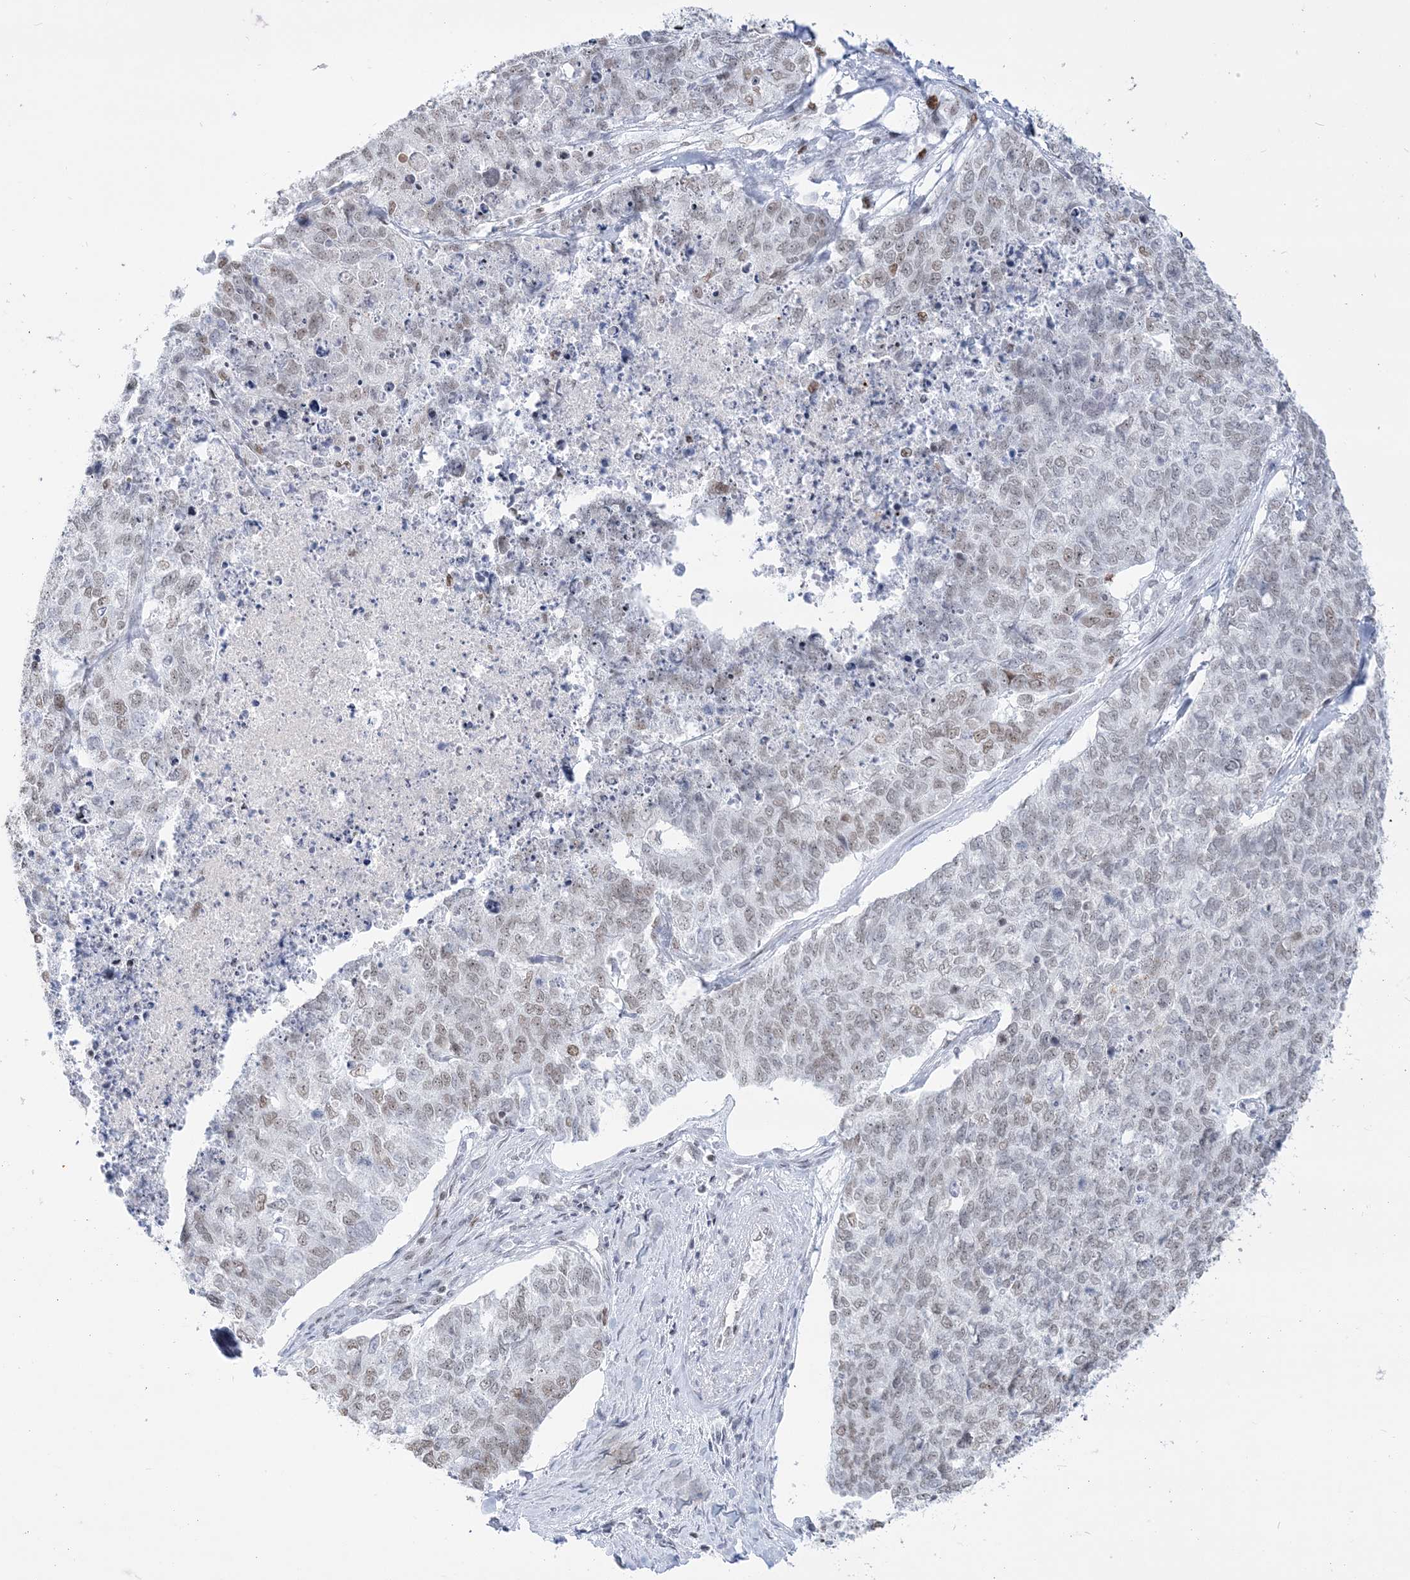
{"staining": {"intensity": "weak", "quantity": "<25%", "location": "nuclear"}, "tissue": "cervical cancer", "cell_type": "Tumor cells", "image_type": "cancer", "snomed": [{"axis": "morphology", "description": "Squamous cell carcinoma, NOS"}, {"axis": "topography", "description": "Cervix"}], "caption": "IHC of cervical cancer displays no positivity in tumor cells. (DAB IHC, high magnification).", "gene": "DDX21", "patient": {"sex": "female", "age": 63}}